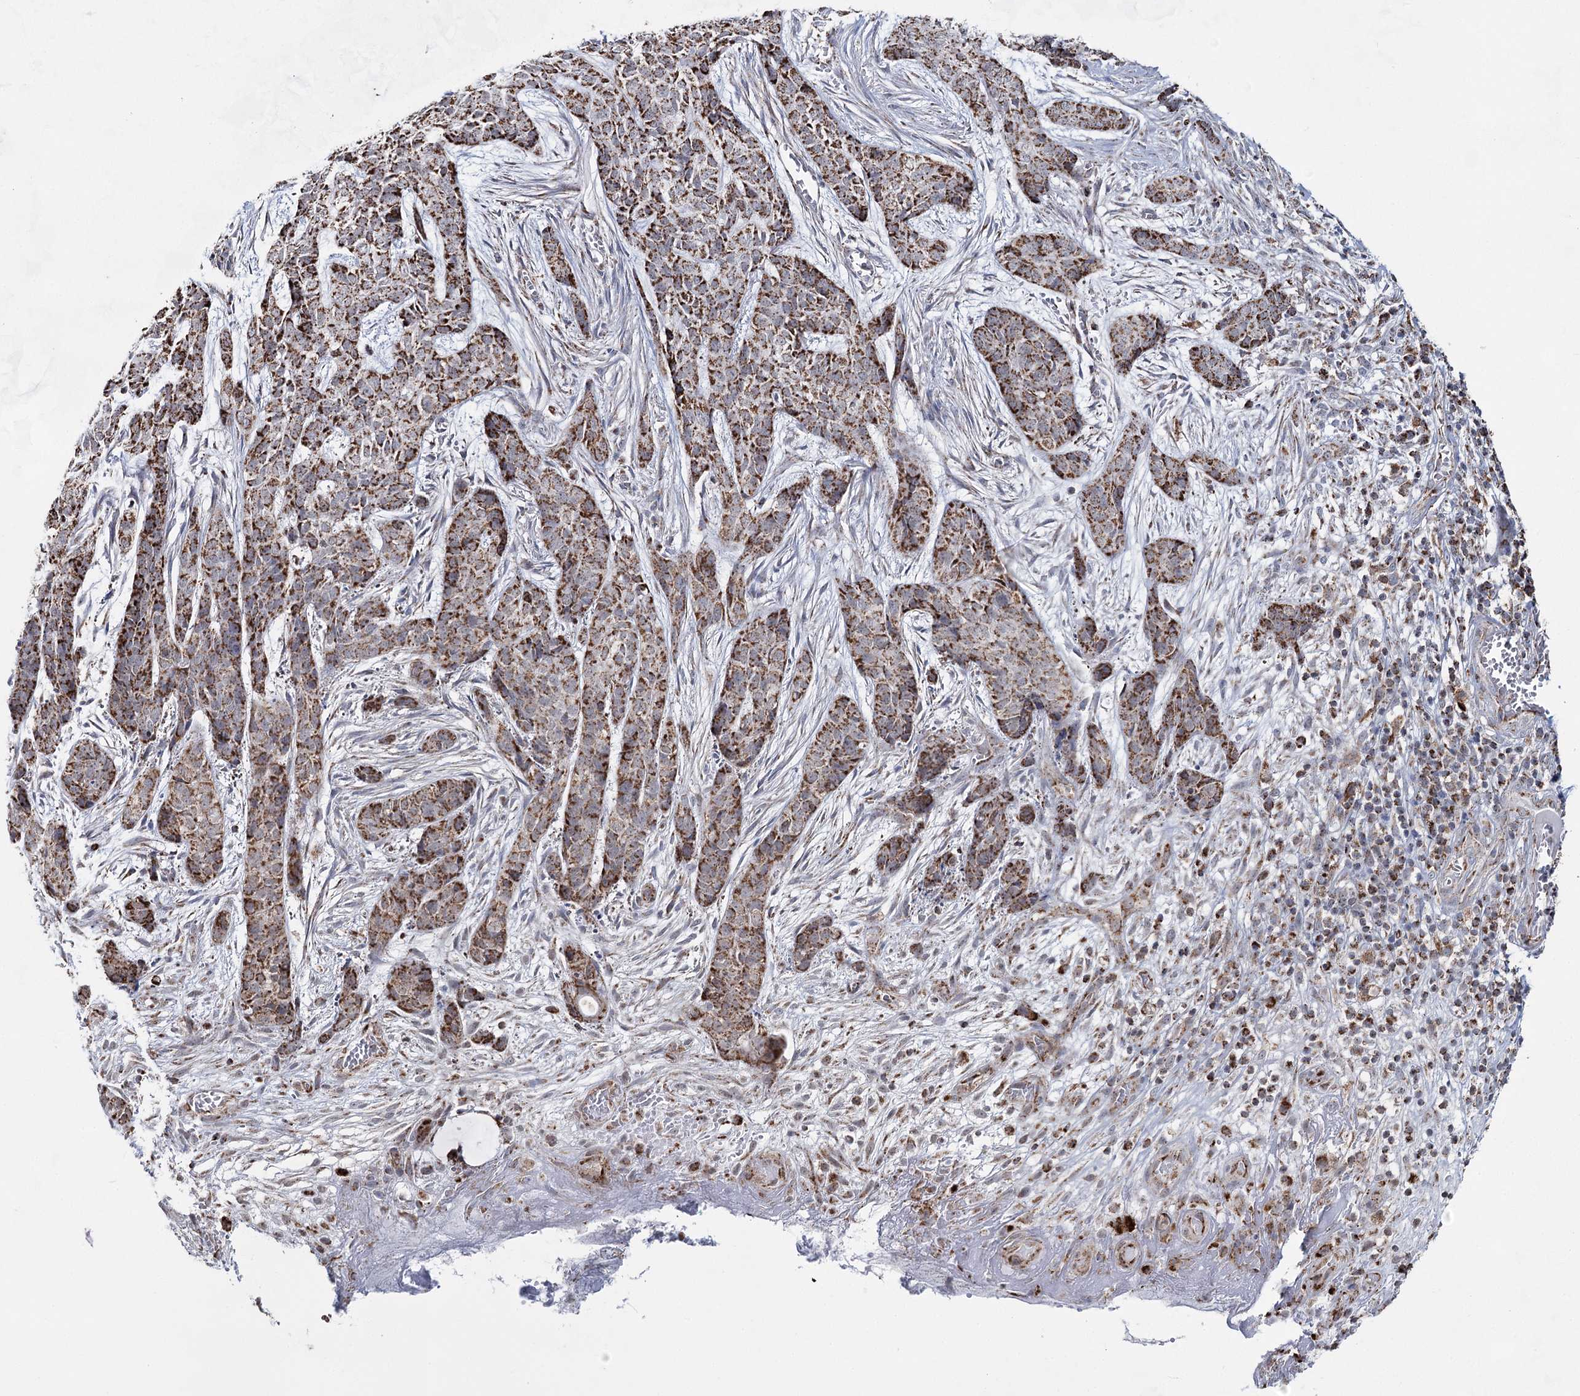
{"staining": {"intensity": "moderate", "quantity": ">75%", "location": "cytoplasmic/membranous"}, "tissue": "skin cancer", "cell_type": "Tumor cells", "image_type": "cancer", "snomed": [{"axis": "morphology", "description": "Basal cell carcinoma"}, {"axis": "topography", "description": "Skin"}], "caption": "Protein staining of skin cancer tissue displays moderate cytoplasmic/membranous staining in approximately >75% of tumor cells.", "gene": "CWF19L1", "patient": {"sex": "female", "age": 64}}